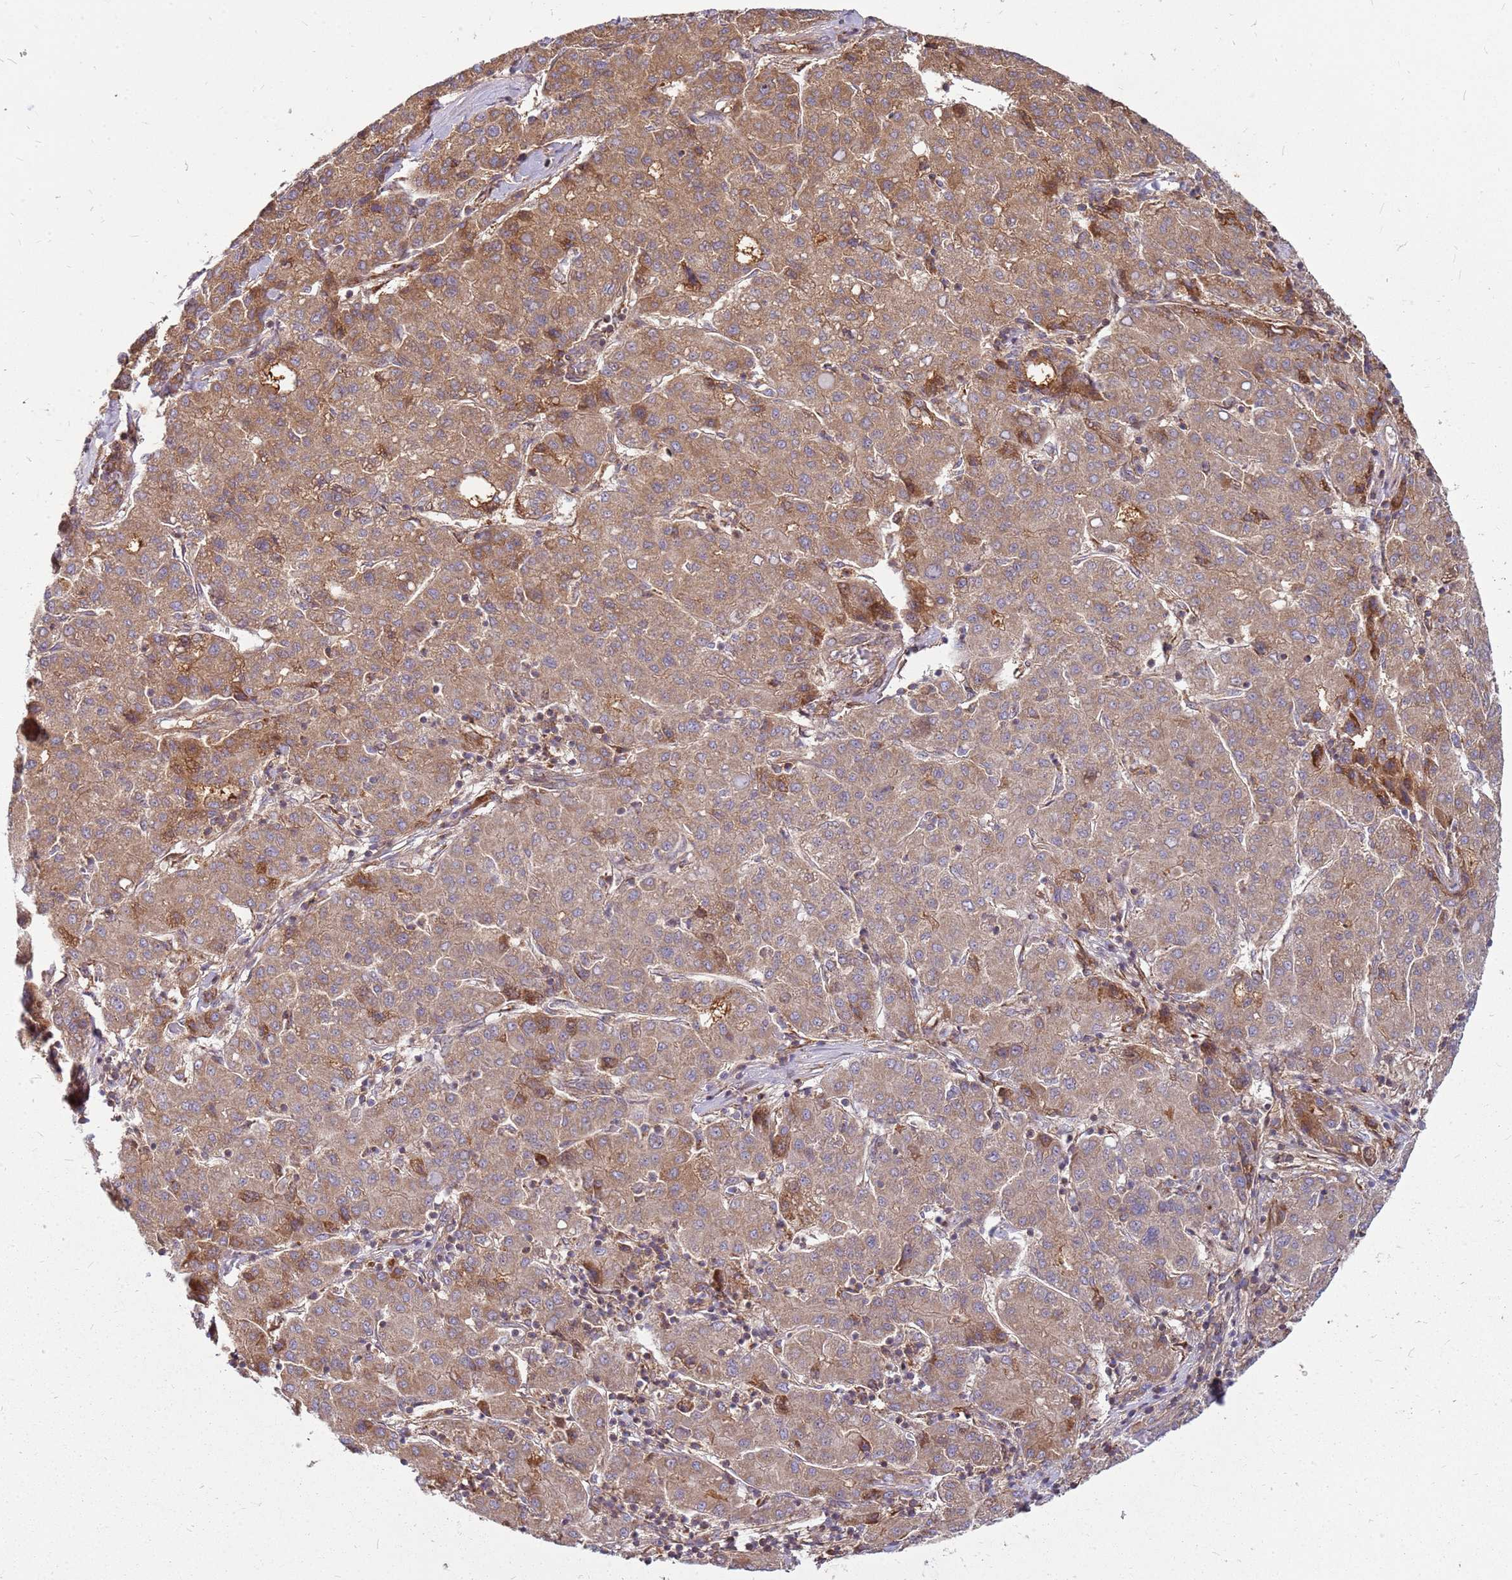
{"staining": {"intensity": "moderate", "quantity": ">75%", "location": "cytoplasmic/membranous"}, "tissue": "liver cancer", "cell_type": "Tumor cells", "image_type": "cancer", "snomed": [{"axis": "morphology", "description": "Carcinoma, Hepatocellular, NOS"}, {"axis": "topography", "description": "Liver"}], "caption": "Tumor cells demonstrate medium levels of moderate cytoplasmic/membranous expression in about >75% of cells in hepatocellular carcinoma (liver).", "gene": "CCDC159", "patient": {"sex": "male", "age": 65}}